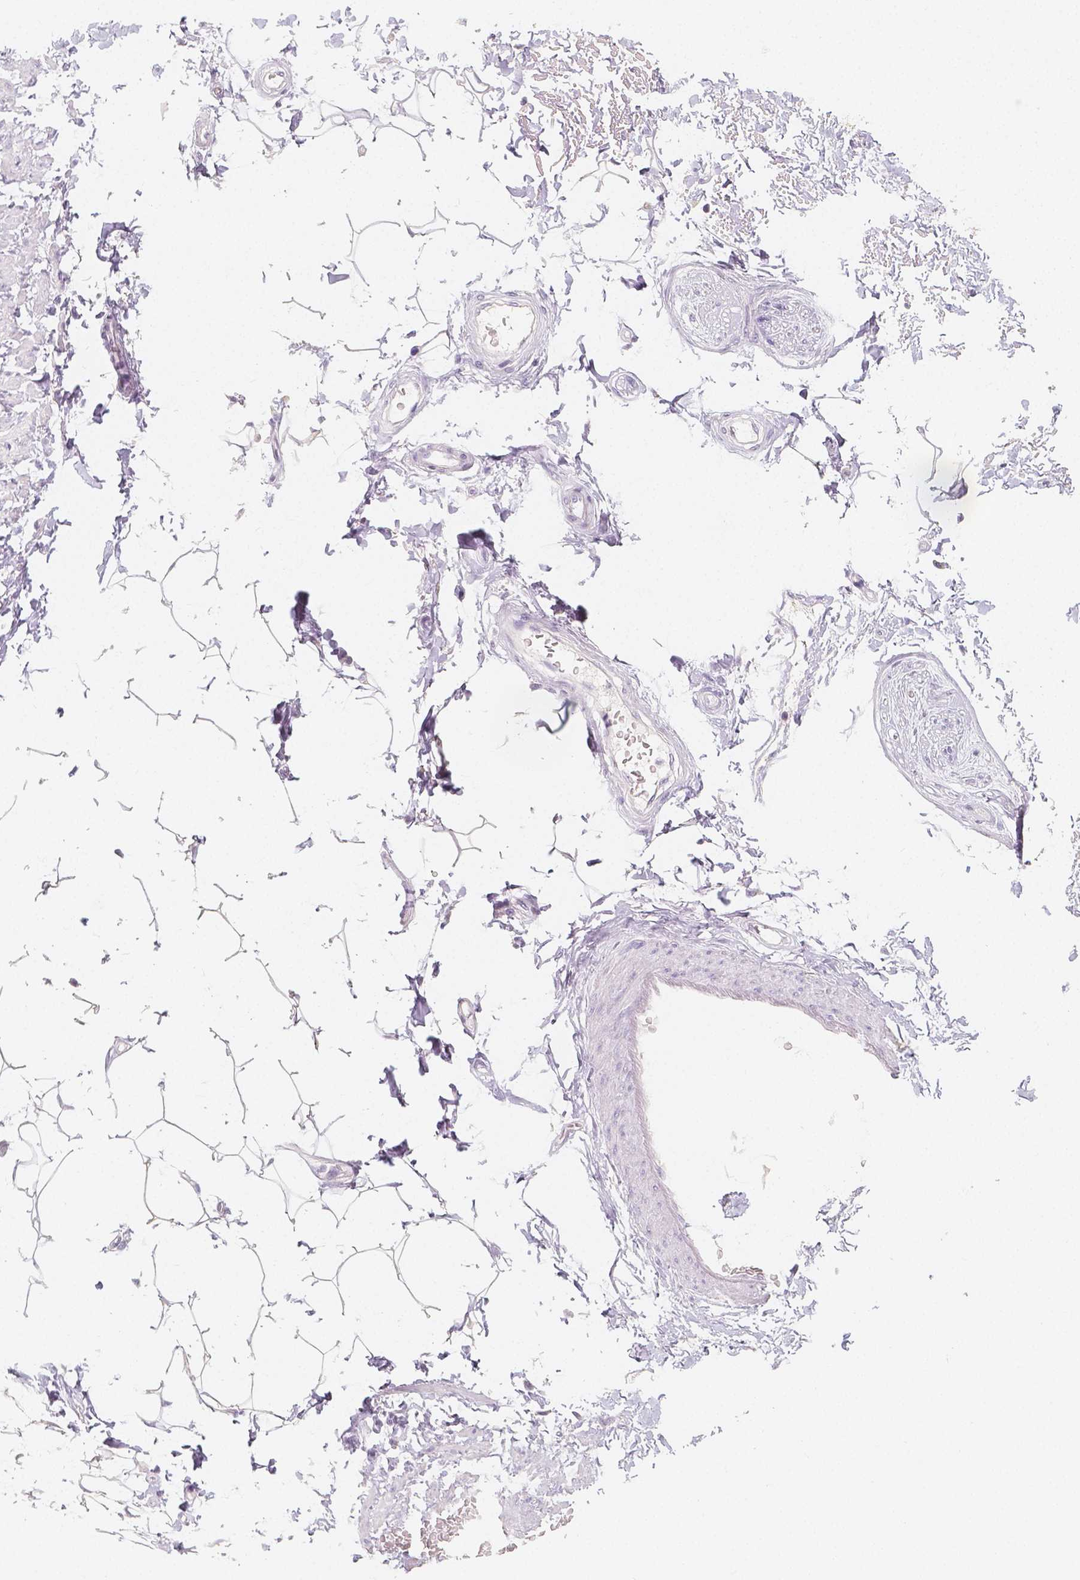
{"staining": {"intensity": "negative", "quantity": "none", "location": "none"}, "tissue": "adipose tissue", "cell_type": "Adipocytes", "image_type": "normal", "snomed": [{"axis": "morphology", "description": "Normal tissue, NOS"}, {"axis": "topography", "description": "Peripheral nerve tissue"}], "caption": "Benign adipose tissue was stained to show a protein in brown. There is no significant positivity in adipocytes. (Brightfield microscopy of DAB immunohistochemistry at high magnification).", "gene": "BATF", "patient": {"sex": "male", "age": 51}}